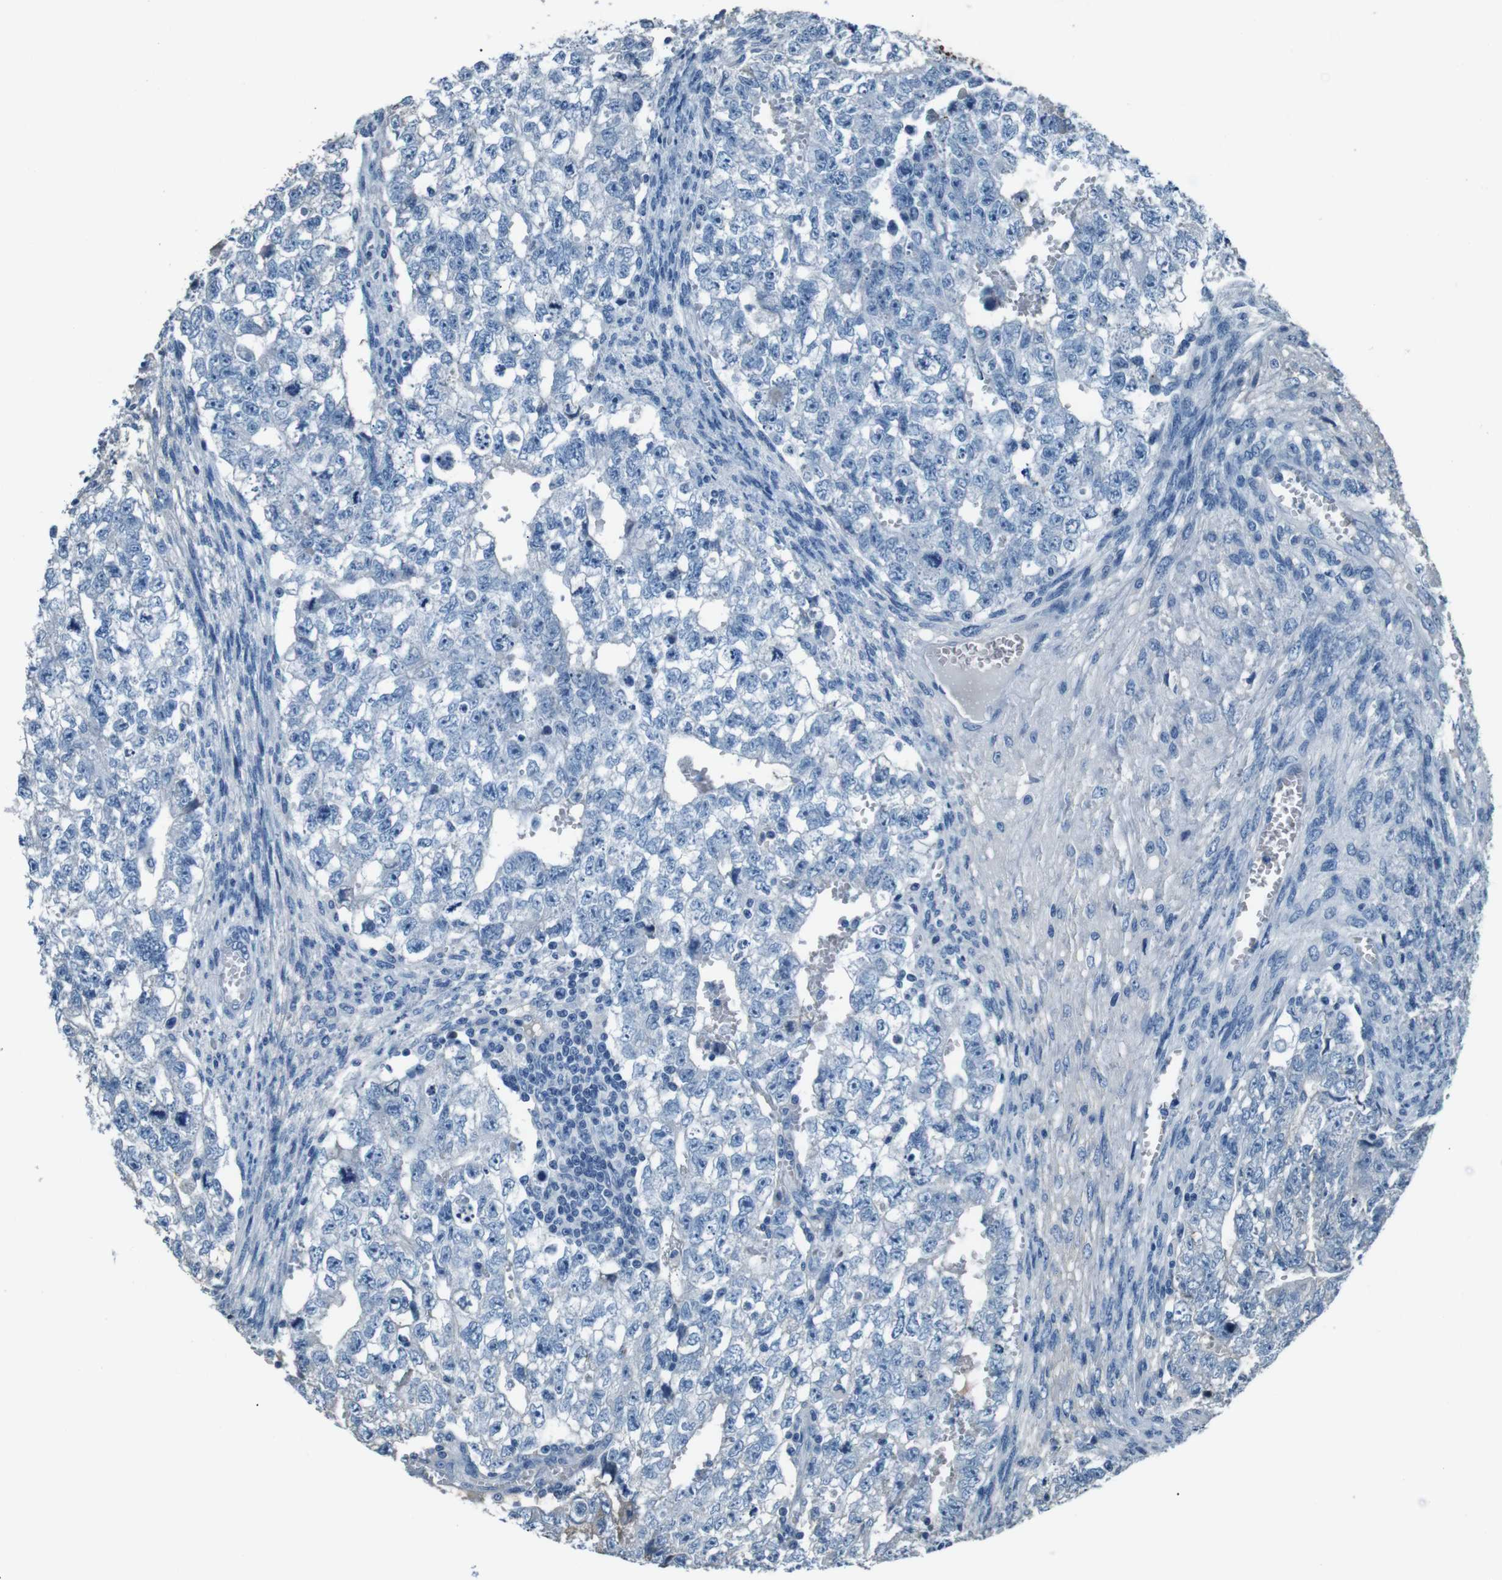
{"staining": {"intensity": "negative", "quantity": "none", "location": "none"}, "tissue": "testis cancer", "cell_type": "Tumor cells", "image_type": "cancer", "snomed": [{"axis": "morphology", "description": "Seminoma, NOS"}, {"axis": "morphology", "description": "Carcinoma, Embryonal, NOS"}, {"axis": "topography", "description": "Testis"}], "caption": "This is an immunohistochemistry (IHC) histopathology image of testis cancer (seminoma). There is no expression in tumor cells.", "gene": "LEP", "patient": {"sex": "male", "age": 38}}